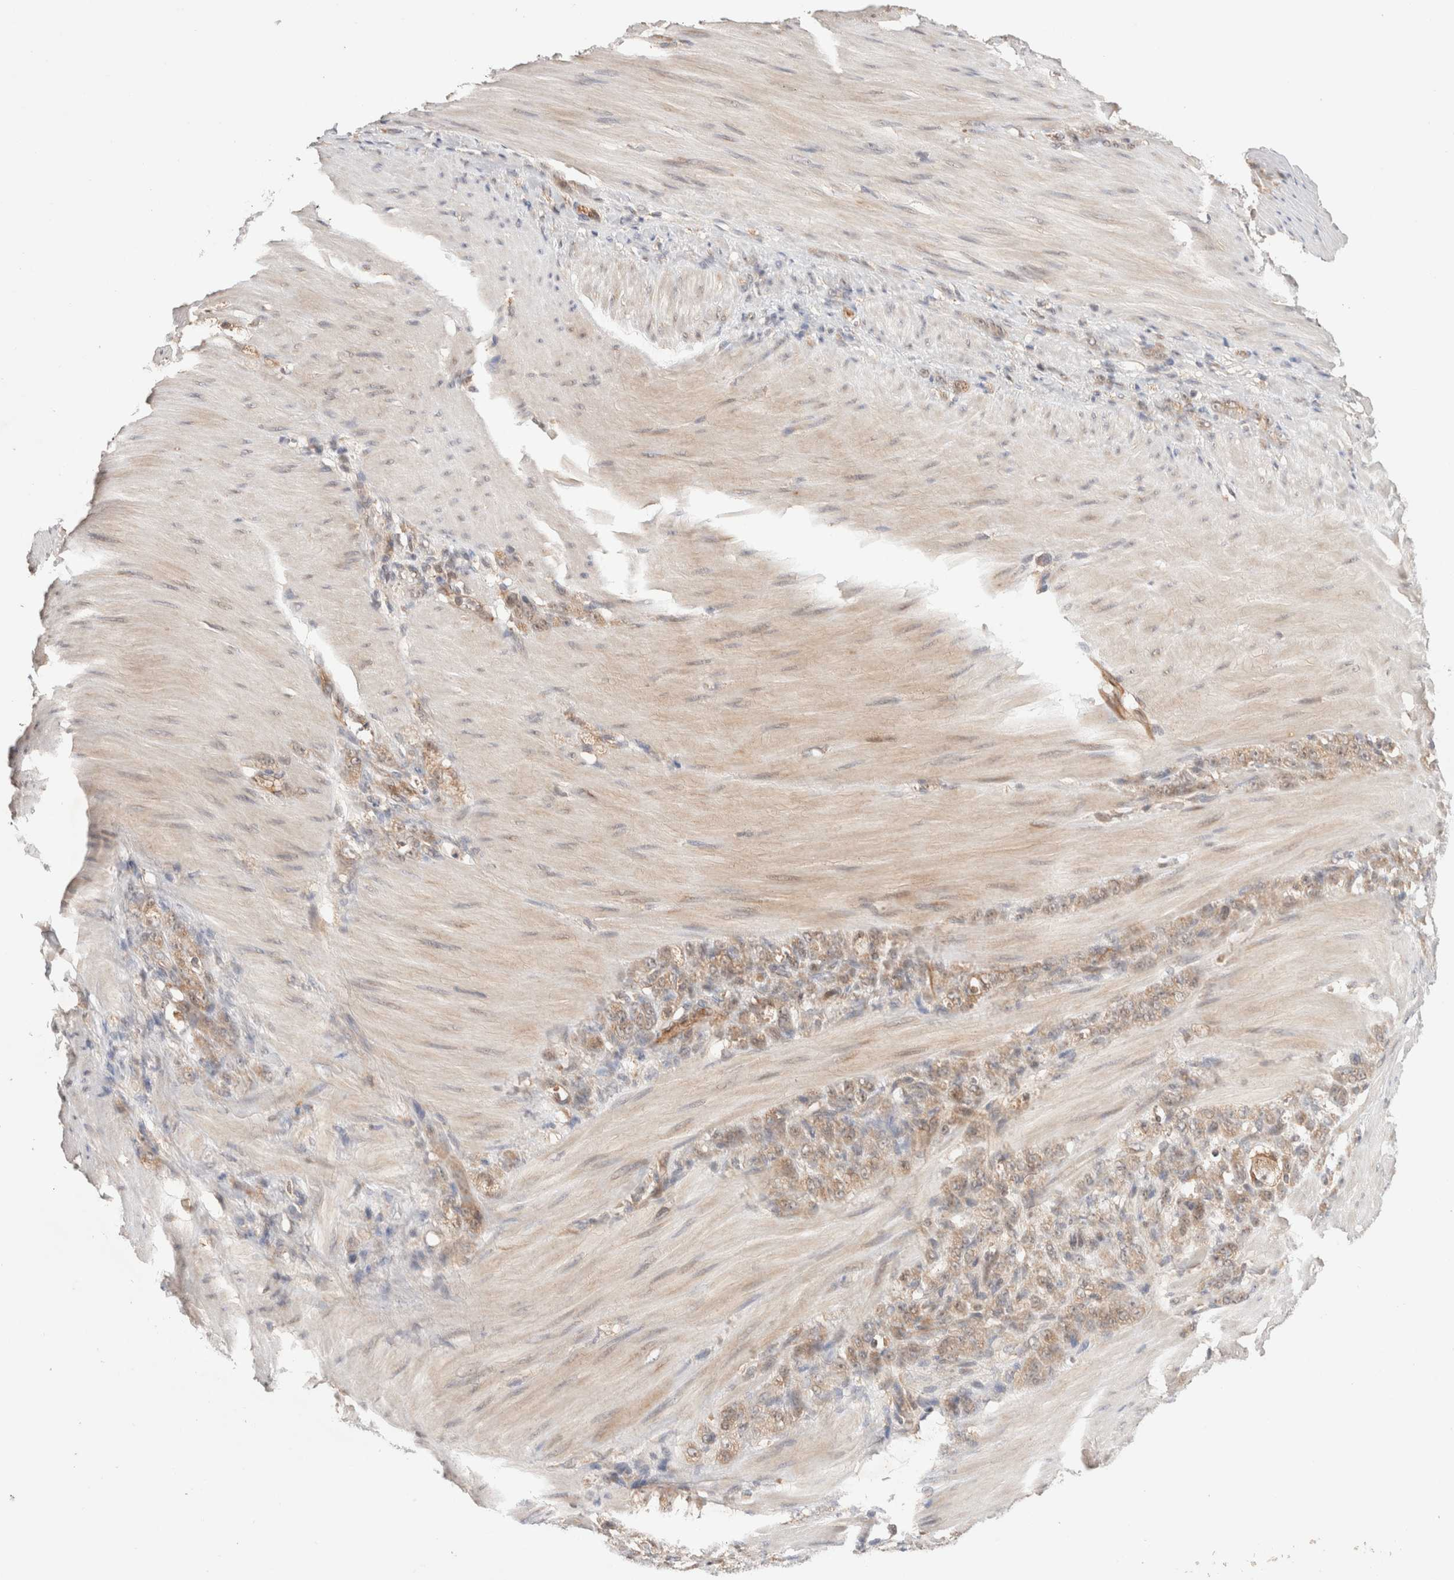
{"staining": {"intensity": "weak", "quantity": ">75%", "location": "cytoplasmic/membranous,nuclear"}, "tissue": "stomach cancer", "cell_type": "Tumor cells", "image_type": "cancer", "snomed": [{"axis": "morphology", "description": "Normal tissue, NOS"}, {"axis": "morphology", "description": "Adenocarcinoma, NOS"}, {"axis": "topography", "description": "Stomach"}], "caption": "This is an image of immunohistochemistry (IHC) staining of stomach cancer, which shows weak staining in the cytoplasmic/membranous and nuclear of tumor cells.", "gene": "SIKE1", "patient": {"sex": "male", "age": 82}}